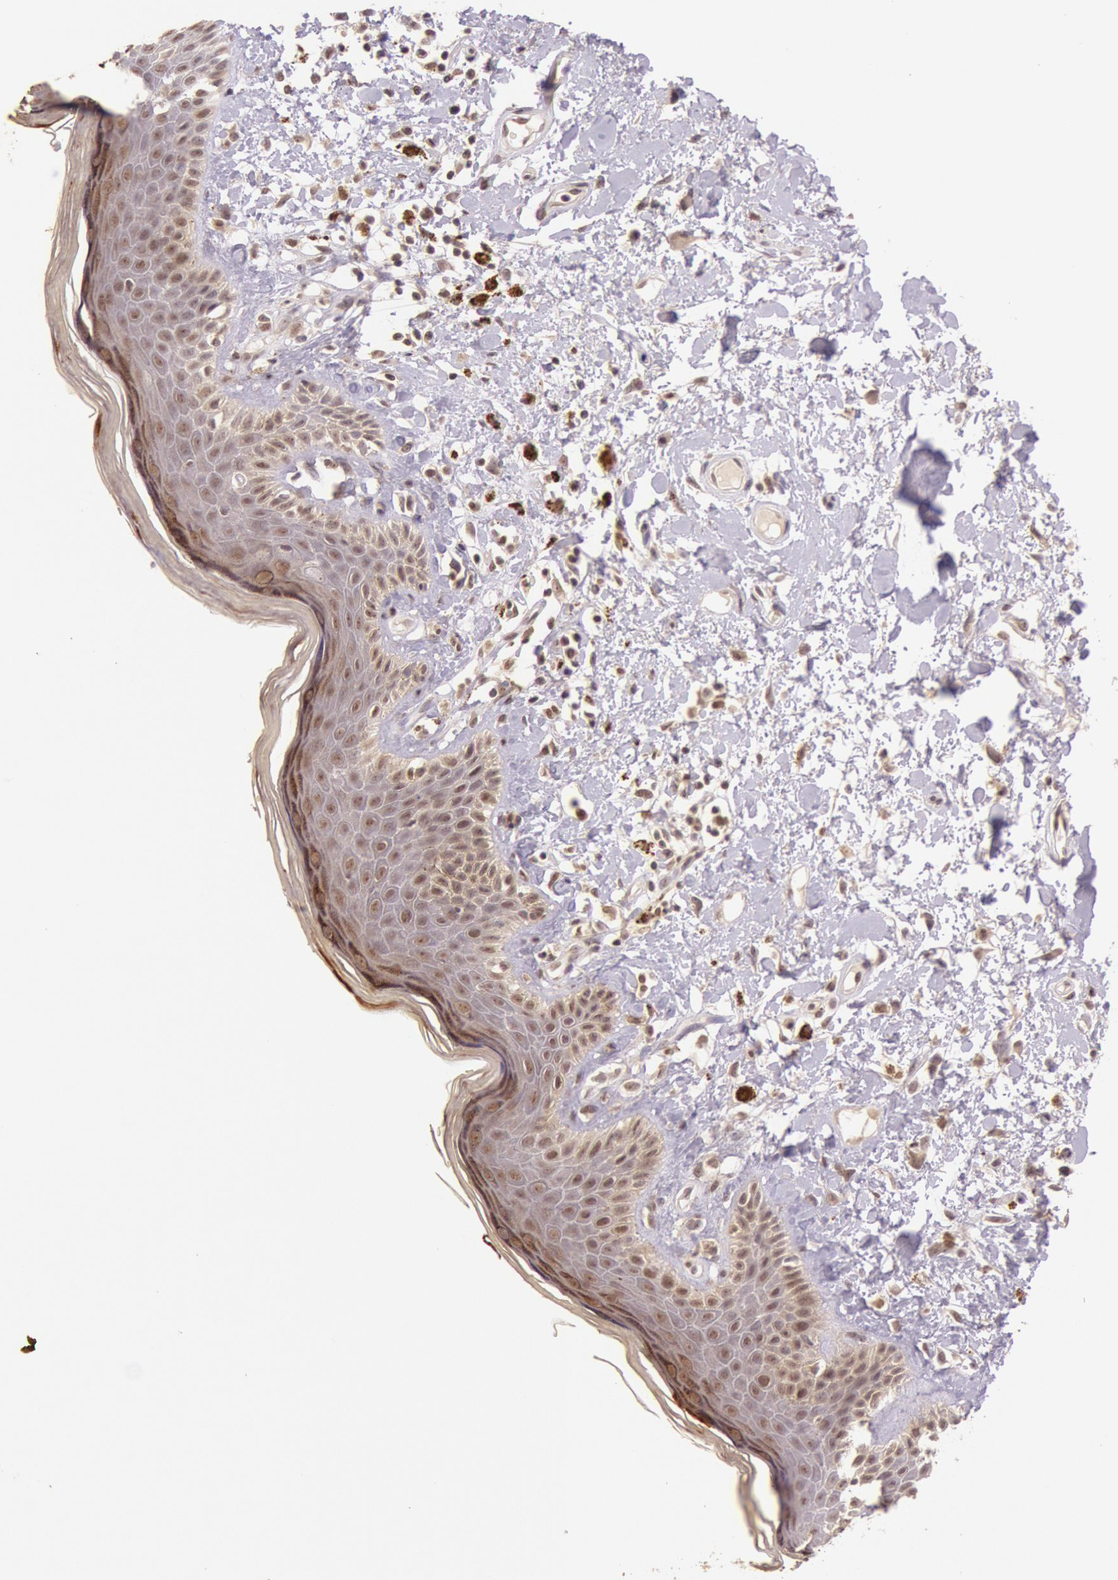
{"staining": {"intensity": "moderate", "quantity": "25%-75%", "location": "cytoplasmic/membranous,nuclear"}, "tissue": "skin", "cell_type": "Epidermal cells", "image_type": "normal", "snomed": [{"axis": "morphology", "description": "Normal tissue, NOS"}, {"axis": "topography", "description": "Anal"}], "caption": "Skin stained for a protein reveals moderate cytoplasmic/membranous,nuclear positivity in epidermal cells. The staining was performed using DAB (3,3'-diaminobenzidine), with brown indicating positive protein expression. Nuclei are stained blue with hematoxylin.", "gene": "RTL10", "patient": {"sex": "female", "age": 78}}